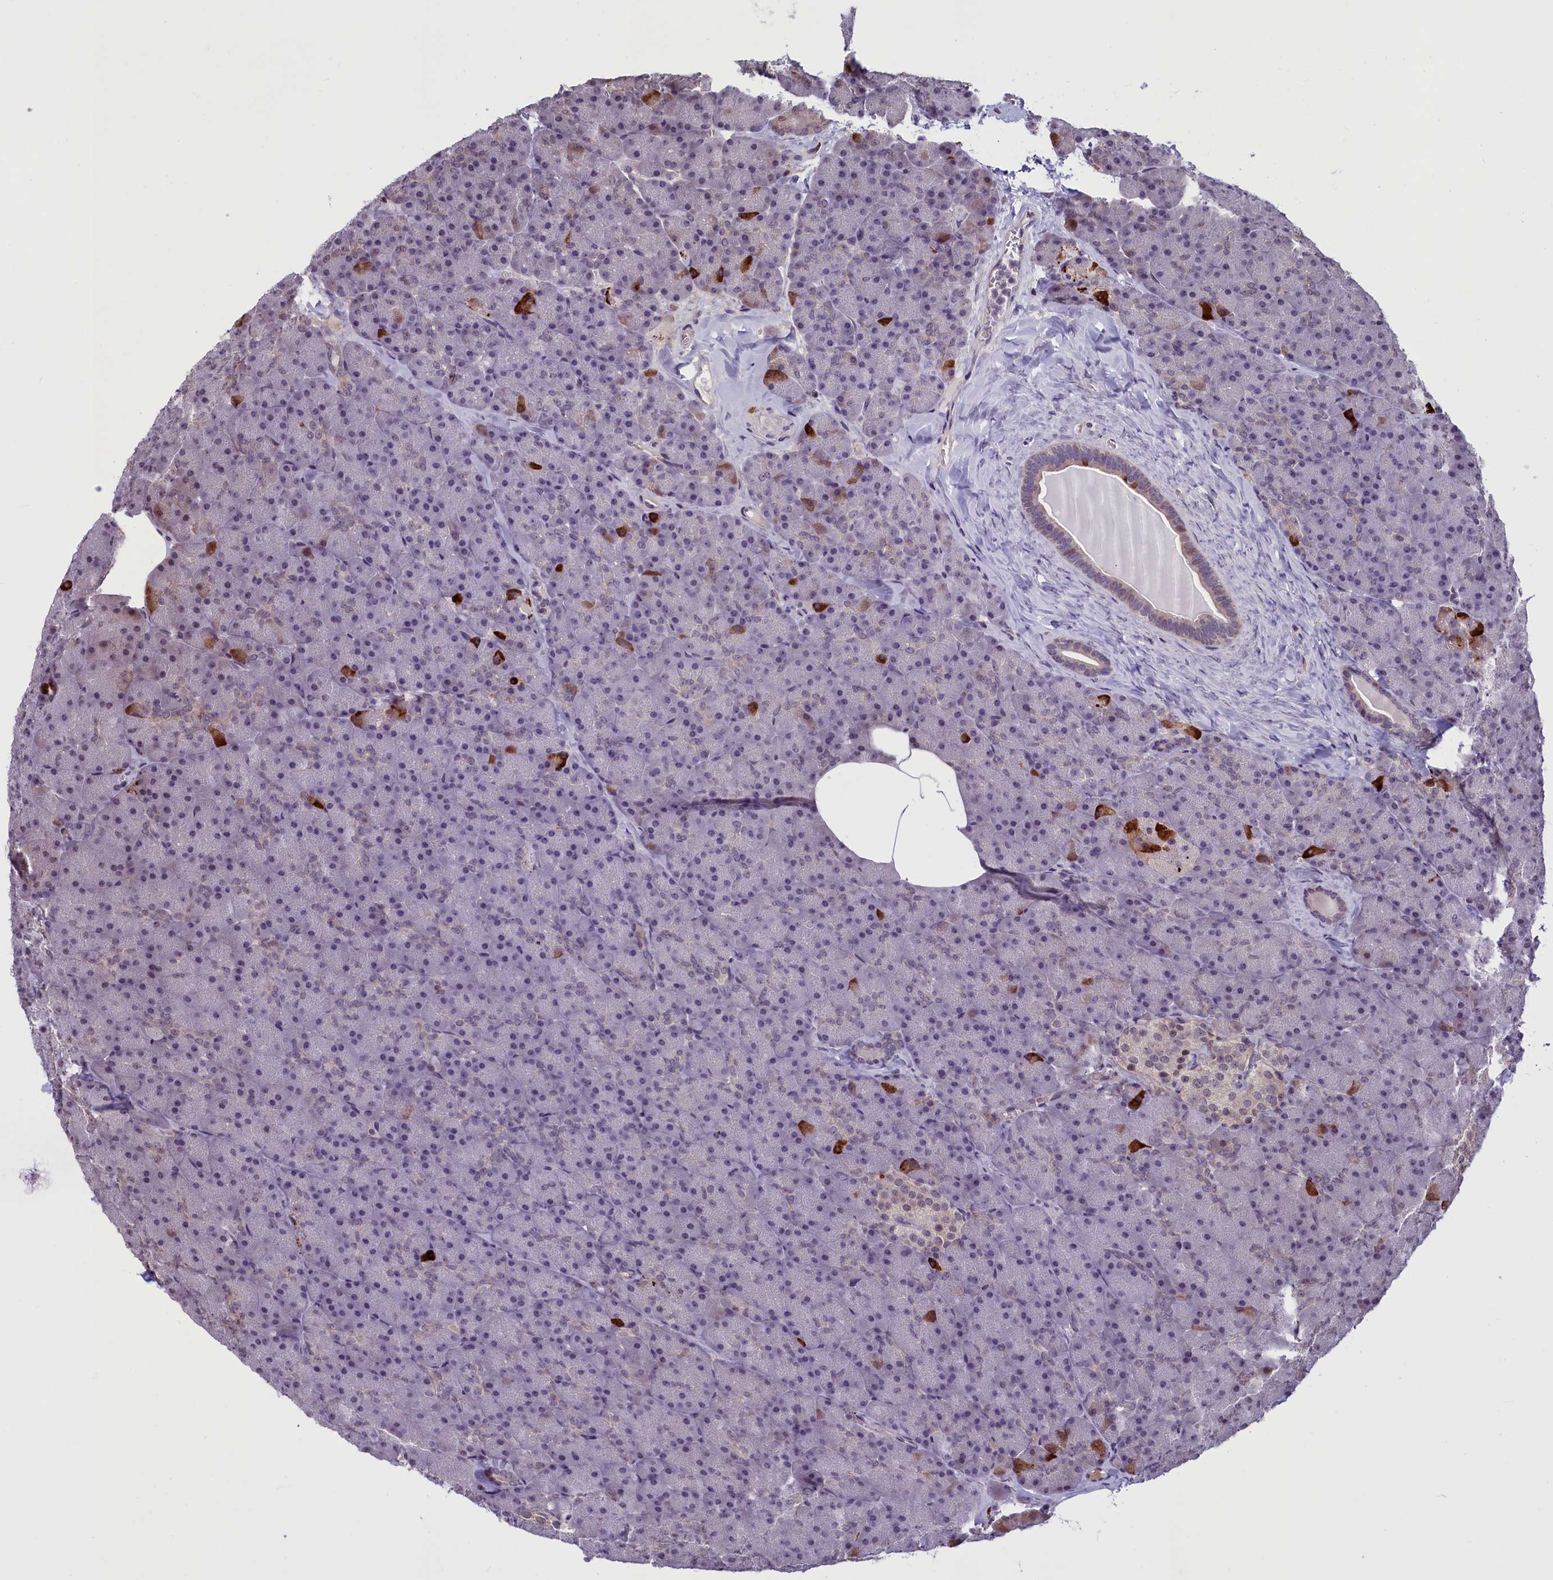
{"staining": {"intensity": "strong", "quantity": "<25%", "location": "cytoplasmic/membranous"}, "tissue": "pancreas", "cell_type": "Exocrine glandular cells", "image_type": "normal", "snomed": [{"axis": "morphology", "description": "Normal tissue, NOS"}, {"axis": "topography", "description": "Pancreas"}], "caption": "Protein expression analysis of unremarkable human pancreas reveals strong cytoplasmic/membranous positivity in about <25% of exocrine glandular cells. The protein of interest is stained brown, and the nuclei are stained in blue (DAB (3,3'-diaminobenzidine) IHC with brightfield microscopy, high magnification).", "gene": "SHFL", "patient": {"sex": "male", "age": 36}}